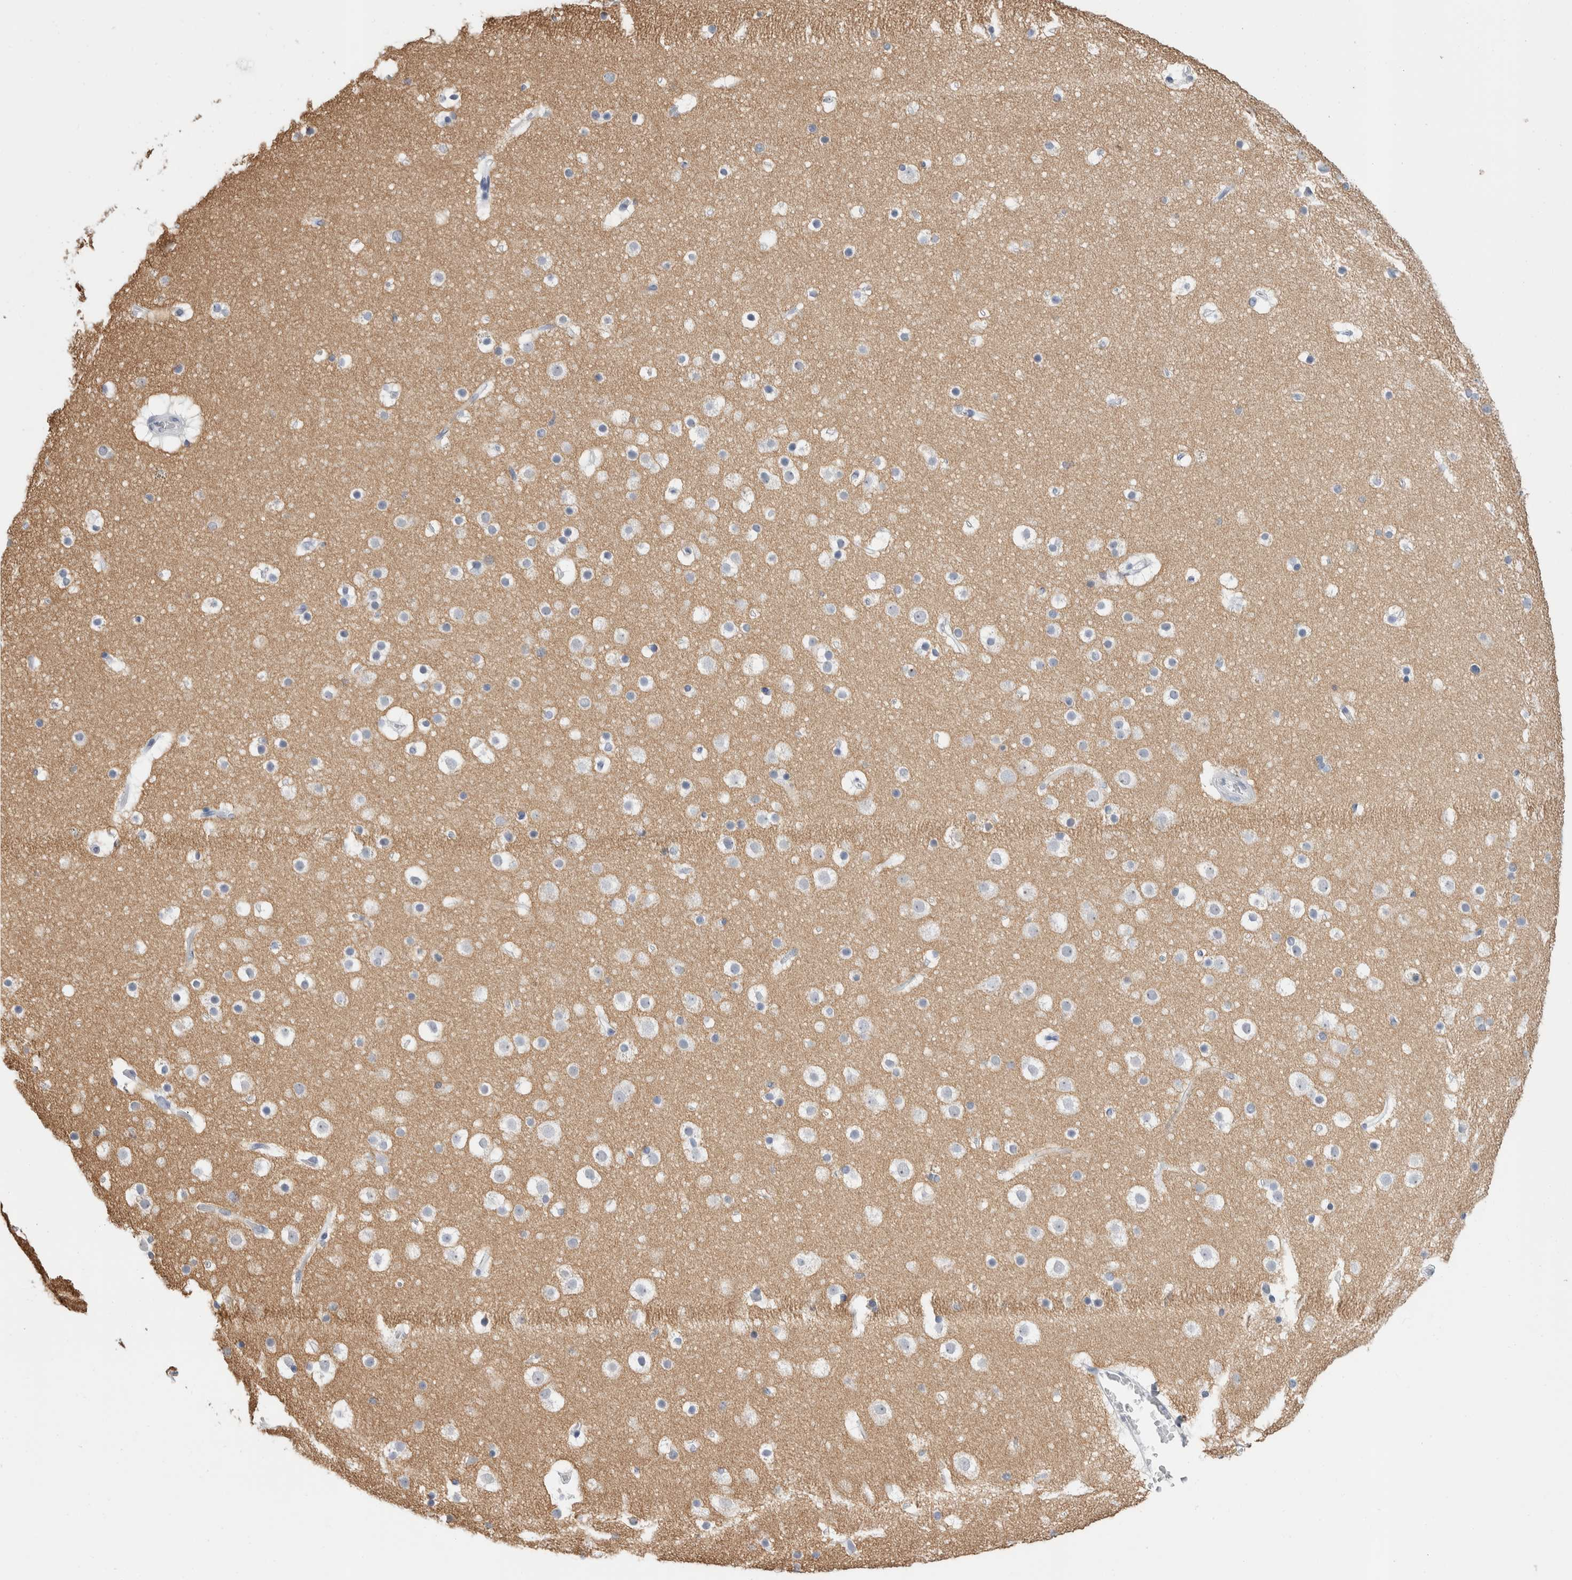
{"staining": {"intensity": "negative", "quantity": "none", "location": "none"}, "tissue": "cerebral cortex", "cell_type": "Endothelial cells", "image_type": "normal", "snomed": [{"axis": "morphology", "description": "Normal tissue, NOS"}, {"axis": "topography", "description": "Cerebral cortex"}], "caption": "IHC micrograph of benign cerebral cortex stained for a protein (brown), which shows no expression in endothelial cells.", "gene": "CADM3", "patient": {"sex": "male", "age": 57}}